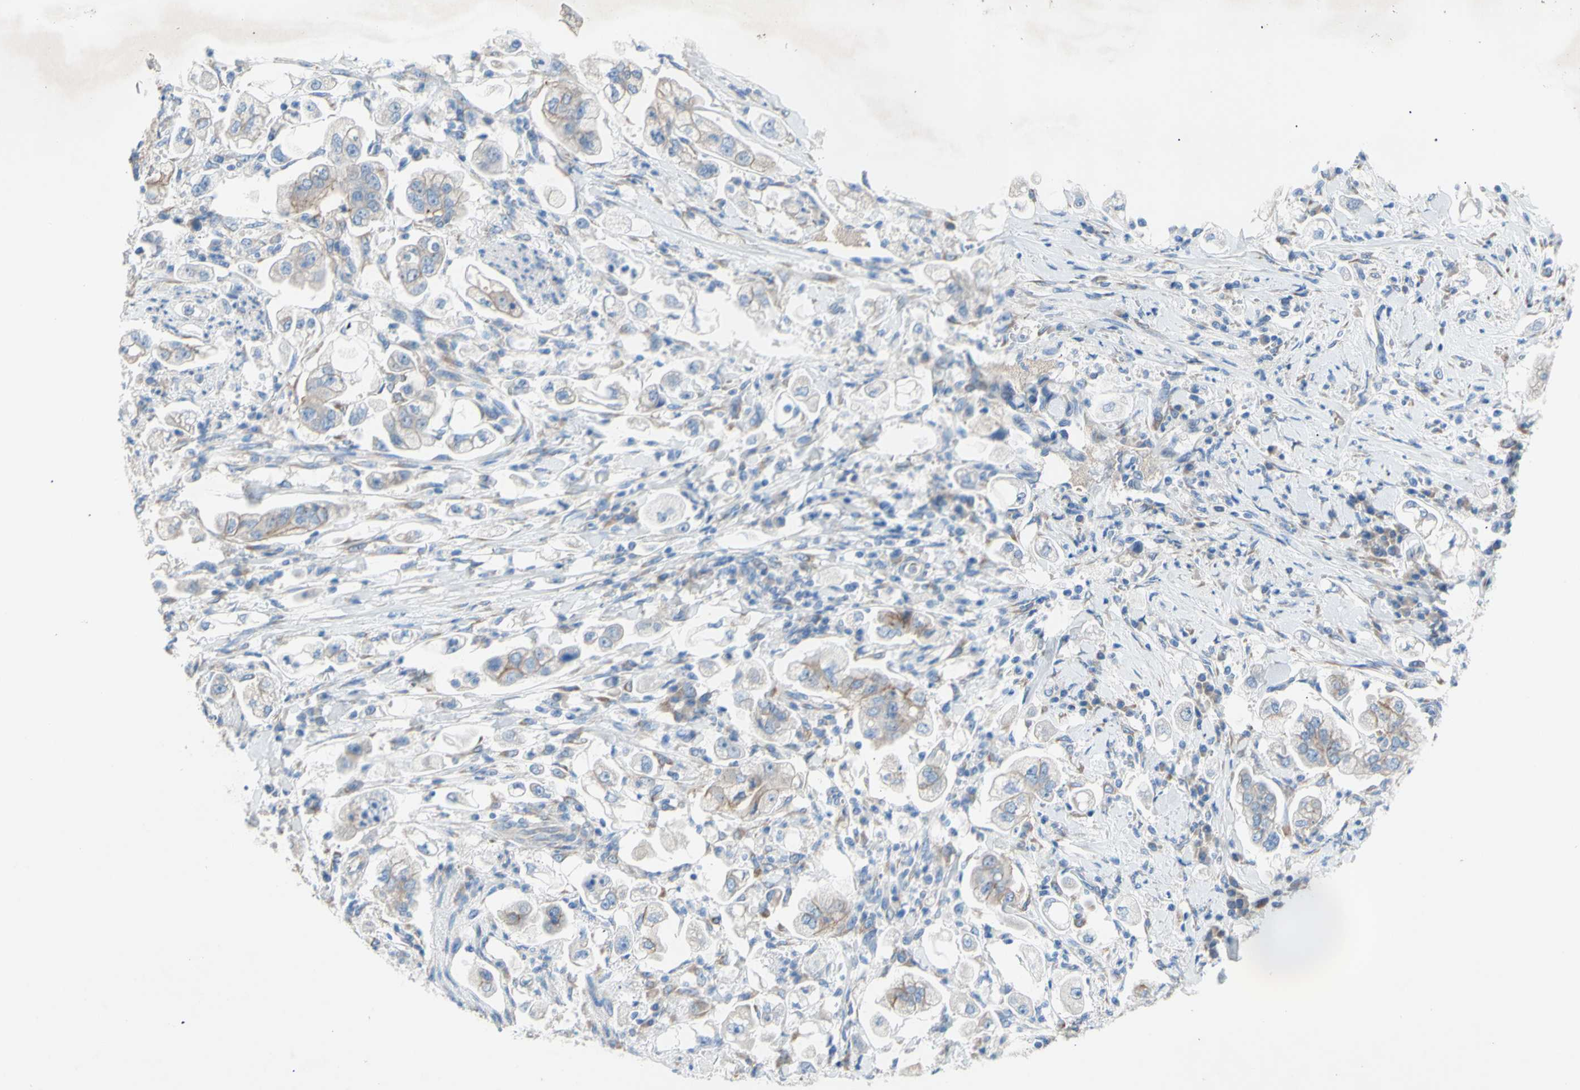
{"staining": {"intensity": "negative", "quantity": "none", "location": "none"}, "tissue": "stomach cancer", "cell_type": "Tumor cells", "image_type": "cancer", "snomed": [{"axis": "morphology", "description": "Adenocarcinoma, NOS"}, {"axis": "topography", "description": "Stomach"}], "caption": "Immunohistochemistry histopathology image of neoplastic tissue: stomach cancer stained with DAB (3,3'-diaminobenzidine) displays no significant protein expression in tumor cells.", "gene": "TMIGD2", "patient": {"sex": "male", "age": 62}}